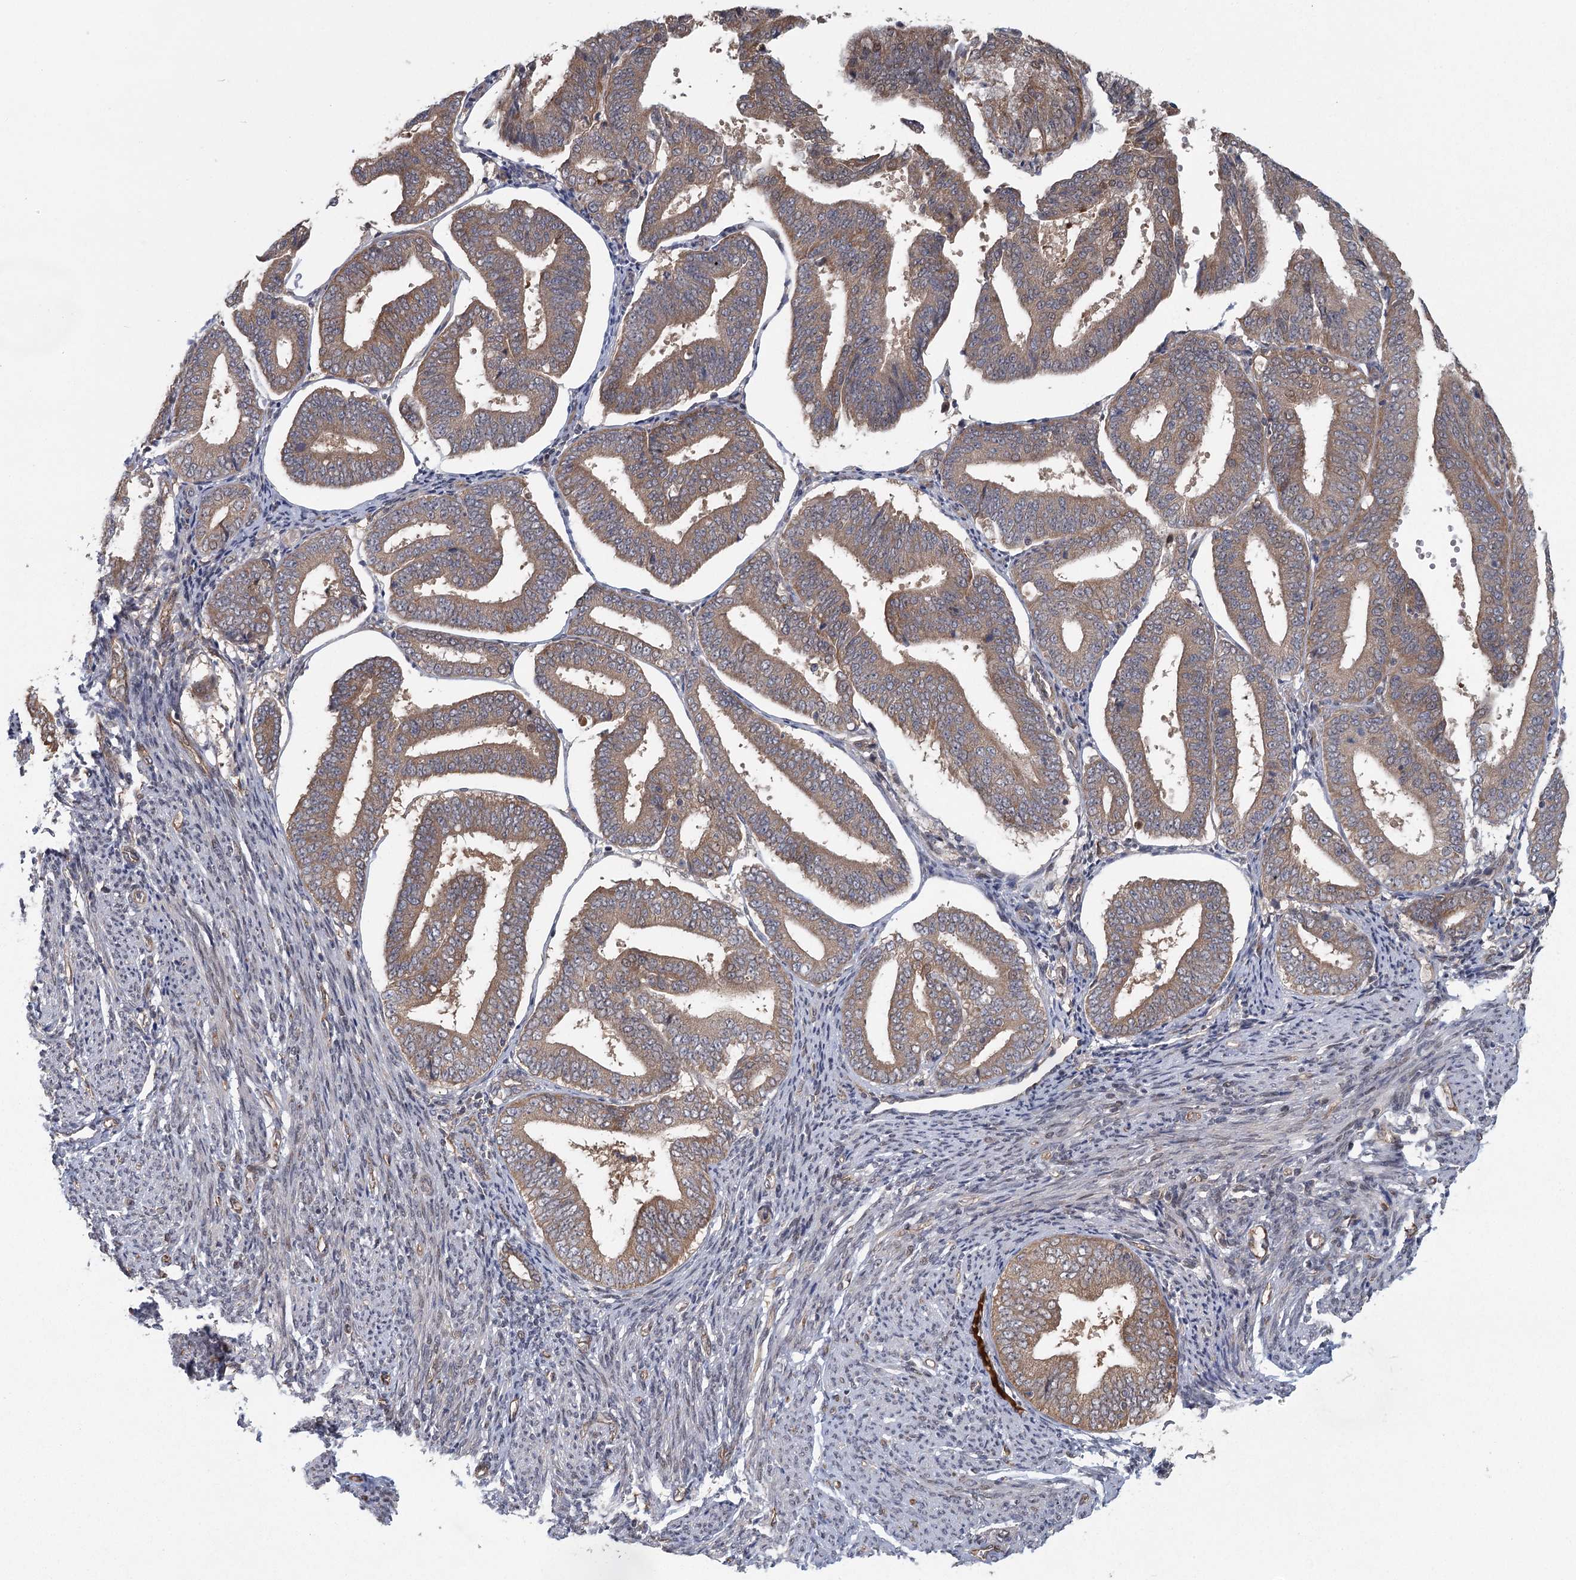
{"staining": {"intensity": "moderate", "quantity": ">75%", "location": "cytoplasmic/membranous"}, "tissue": "endometrial cancer", "cell_type": "Tumor cells", "image_type": "cancer", "snomed": [{"axis": "morphology", "description": "Adenocarcinoma, NOS"}, {"axis": "topography", "description": "Endometrium"}], "caption": "About >75% of tumor cells in endometrial cancer display moderate cytoplasmic/membranous protein staining as visualized by brown immunohistochemical staining.", "gene": "LRRC14B", "patient": {"sex": "female", "age": 63}}